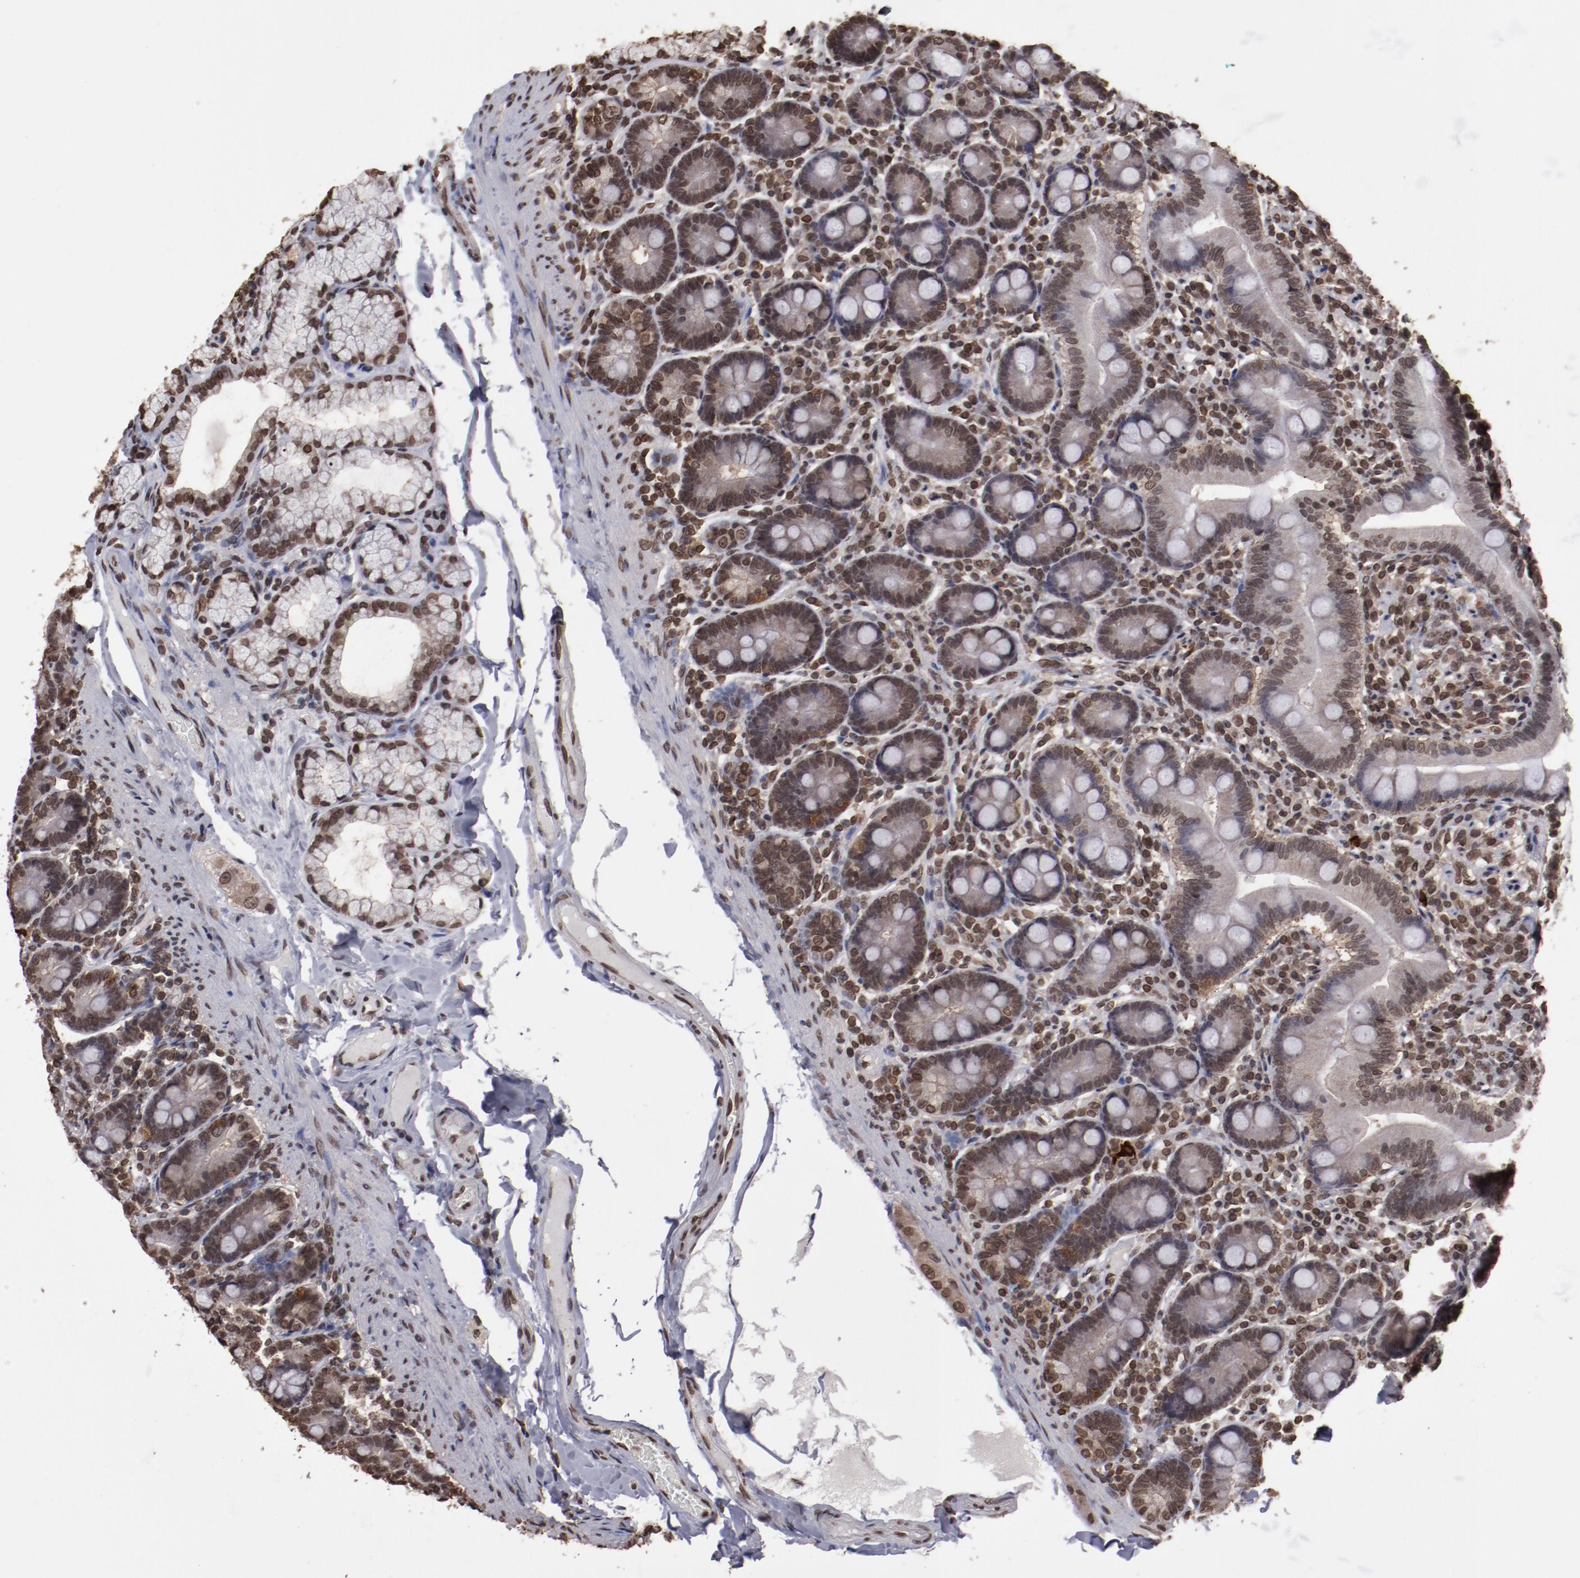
{"staining": {"intensity": "strong", "quantity": ">75%", "location": "nuclear"}, "tissue": "duodenum", "cell_type": "Glandular cells", "image_type": "normal", "snomed": [{"axis": "morphology", "description": "Normal tissue, NOS"}, {"axis": "topography", "description": "Duodenum"}], "caption": "IHC photomicrograph of normal duodenum: duodenum stained using immunohistochemistry exhibits high levels of strong protein expression localized specifically in the nuclear of glandular cells, appearing as a nuclear brown color.", "gene": "AKT1", "patient": {"sex": "male", "age": 50}}